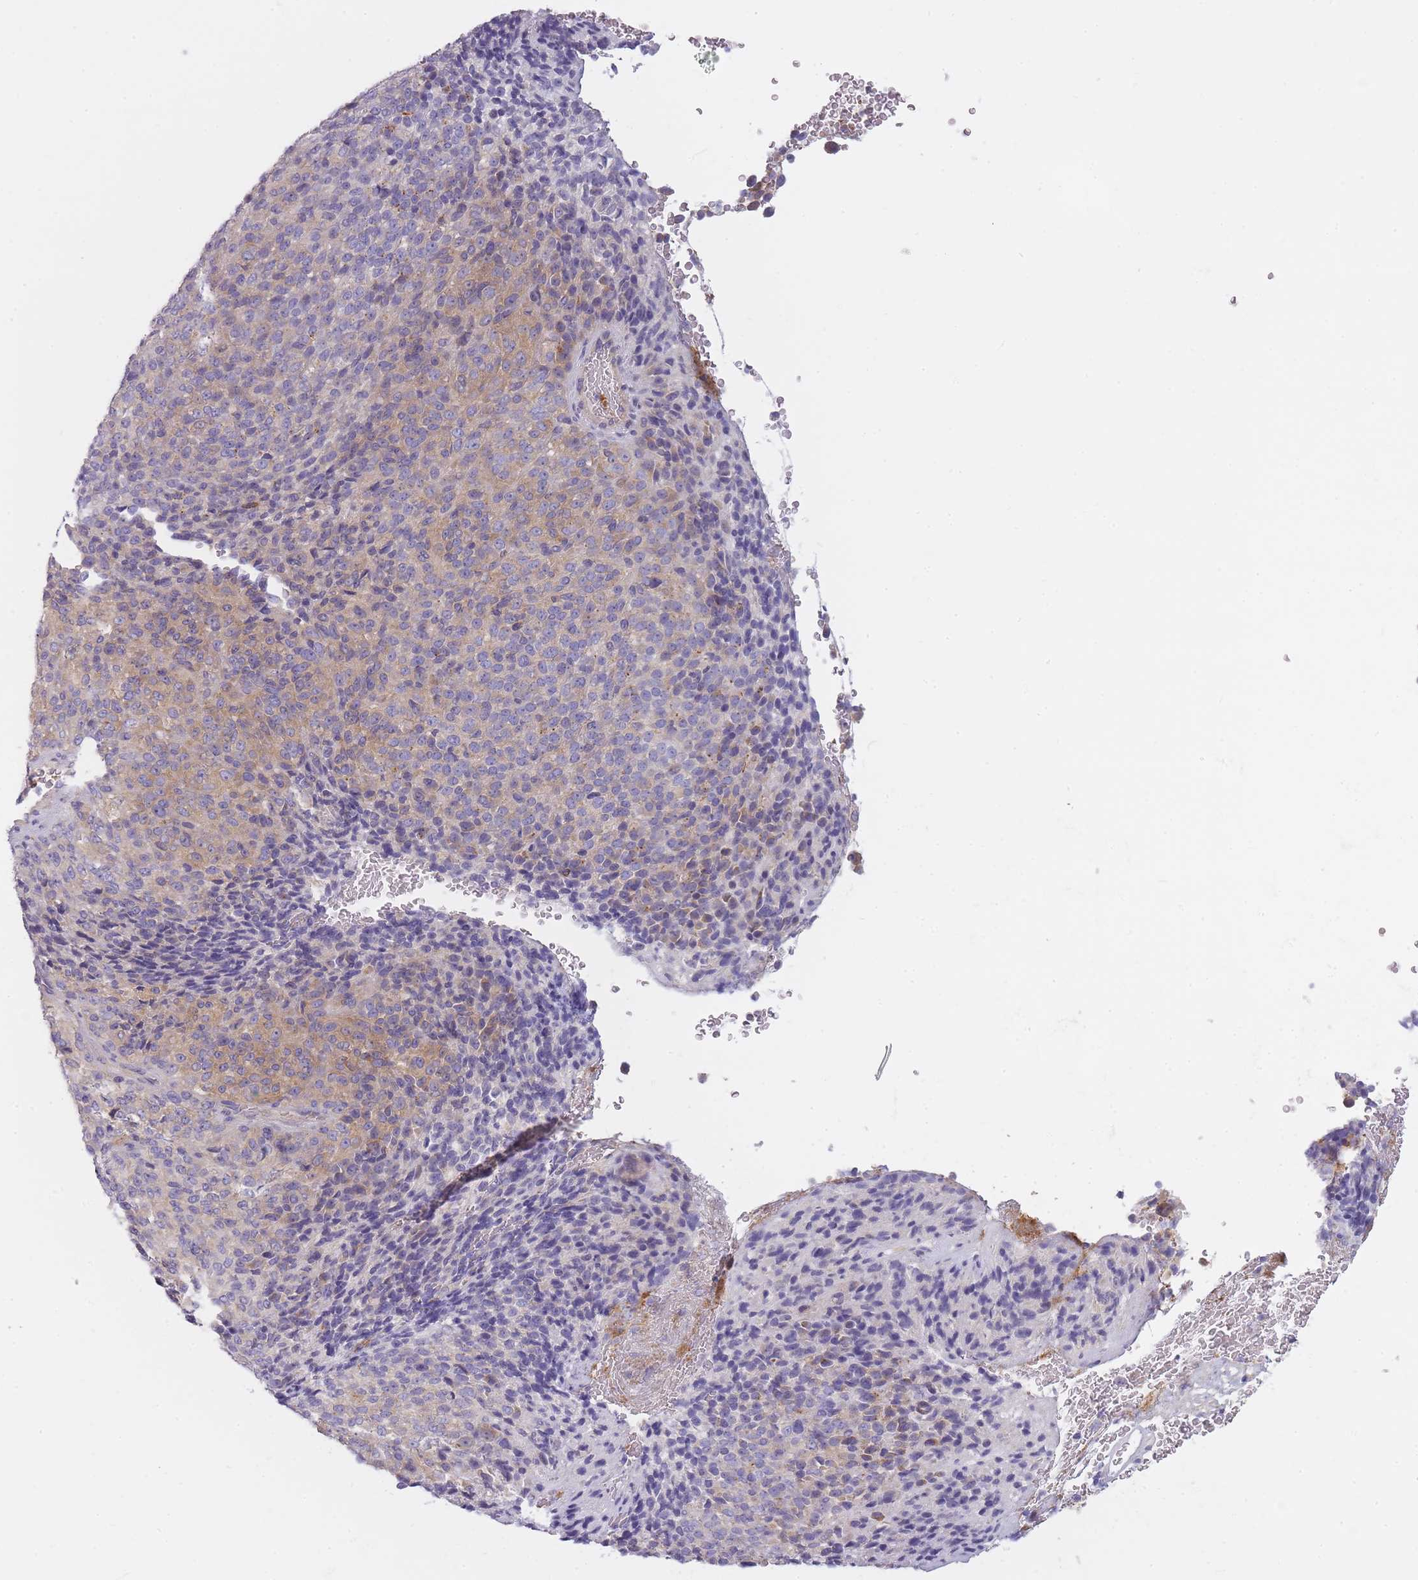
{"staining": {"intensity": "weak", "quantity": "<25%", "location": "cytoplasmic/membranous"}, "tissue": "melanoma", "cell_type": "Tumor cells", "image_type": "cancer", "snomed": [{"axis": "morphology", "description": "Malignant melanoma, Metastatic site"}, {"axis": "topography", "description": "Brain"}], "caption": "Immunohistochemical staining of melanoma shows no significant staining in tumor cells. (IHC, brightfield microscopy, high magnification).", "gene": "AP3M2", "patient": {"sex": "female", "age": 56}}